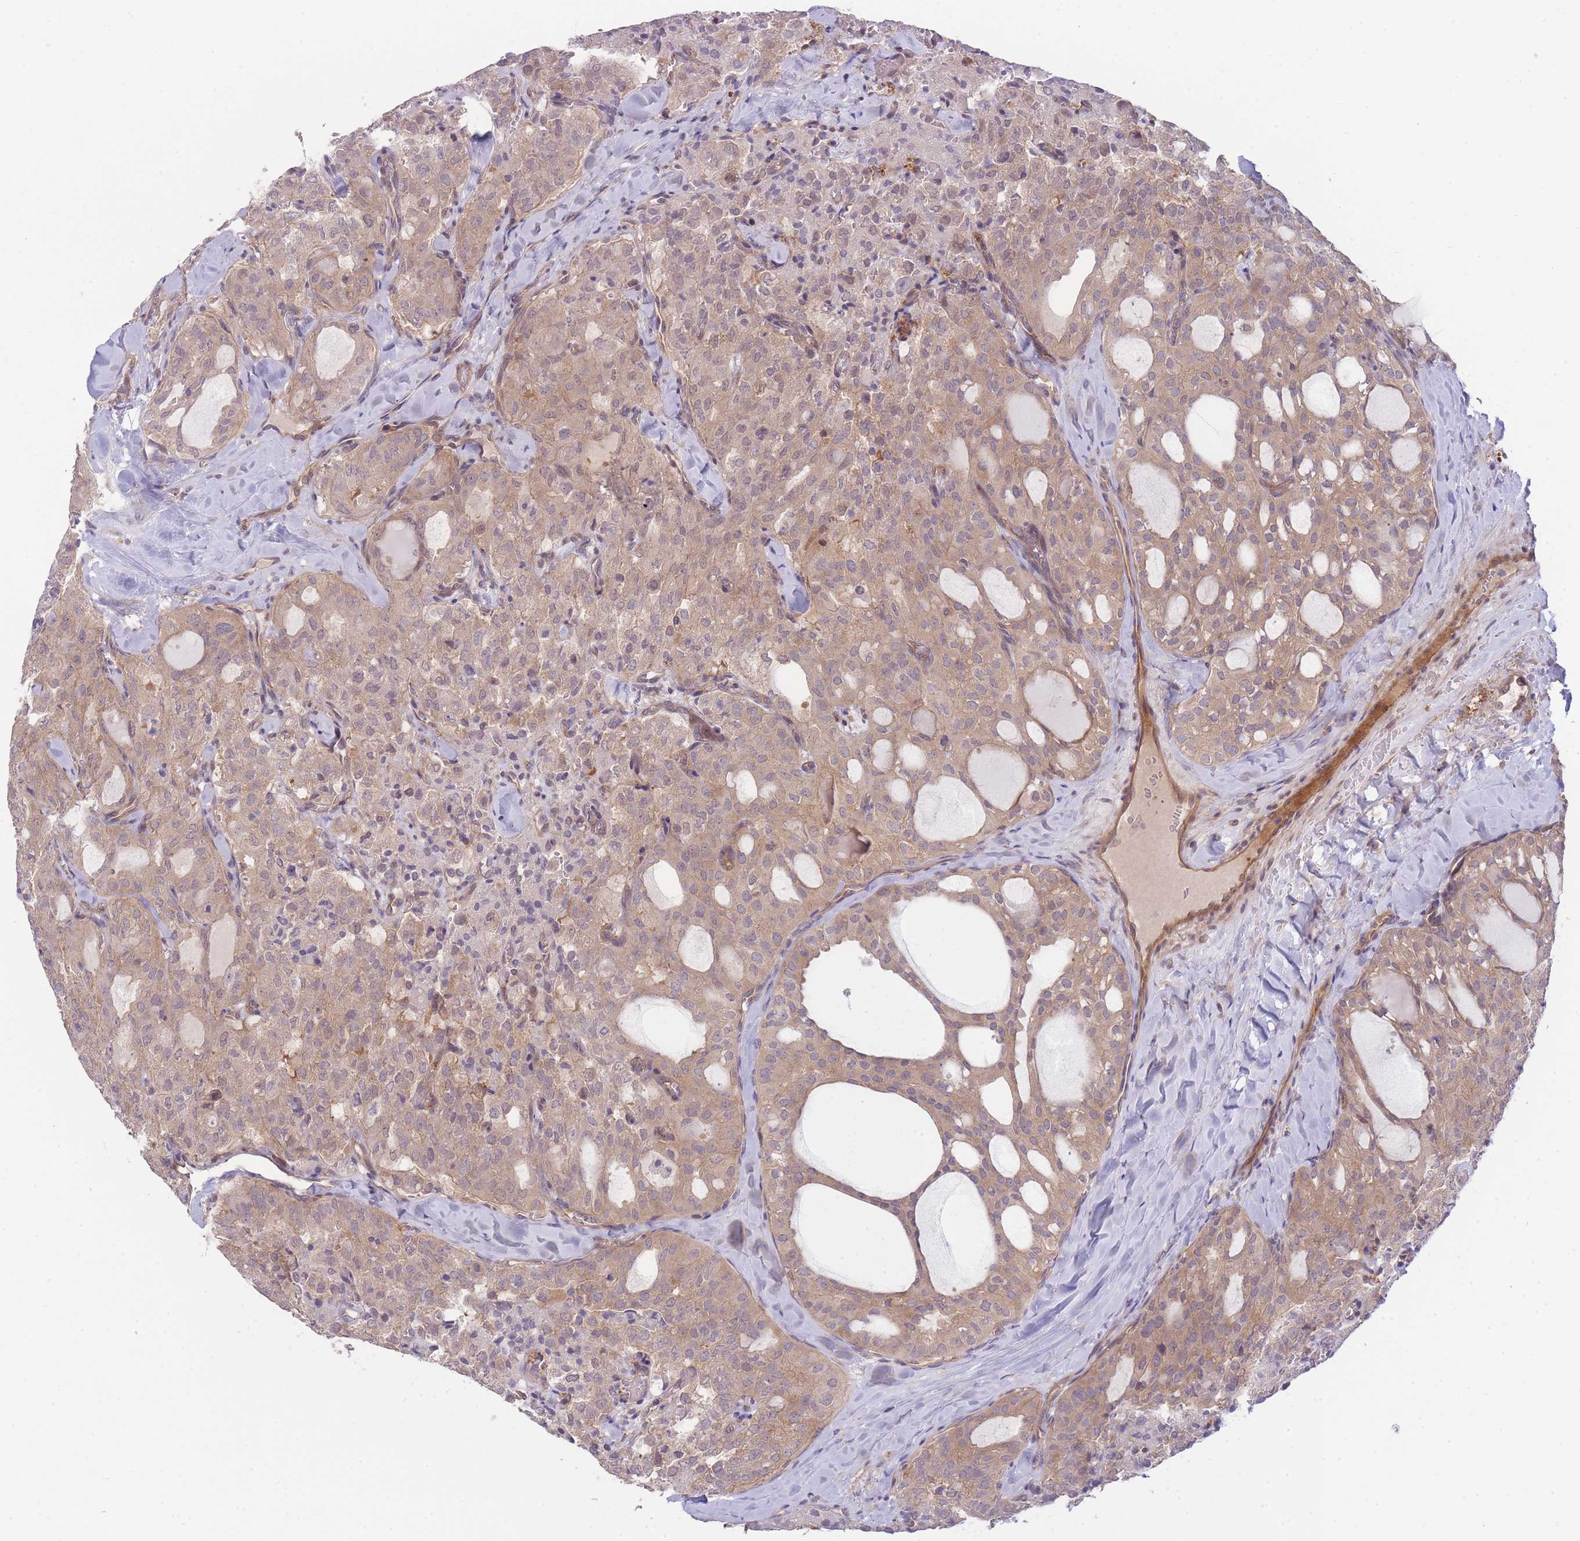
{"staining": {"intensity": "weak", "quantity": "25%-75%", "location": "cytoplasmic/membranous"}, "tissue": "thyroid cancer", "cell_type": "Tumor cells", "image_type": "cancer", "snomed": [{"axis": "morphology", "description": "Follicular adenoma carcinoma, NOS"}, {"axis": "topography", "description": "Thyroid gland"}], "caption": "Protein staining reveals weak cytoplasmic/membranous expression in approximately 25%-75% of tumor cells in follicular adenoma carcinoma (thyroid). The staining was performed using DAB to visualize the protein expression in brown, while the nuclei were stained in blue with hematoxylin (Magnification: 20x).", "gene": "PFDN6", "patient": {"sex": "male", "age": 75}}